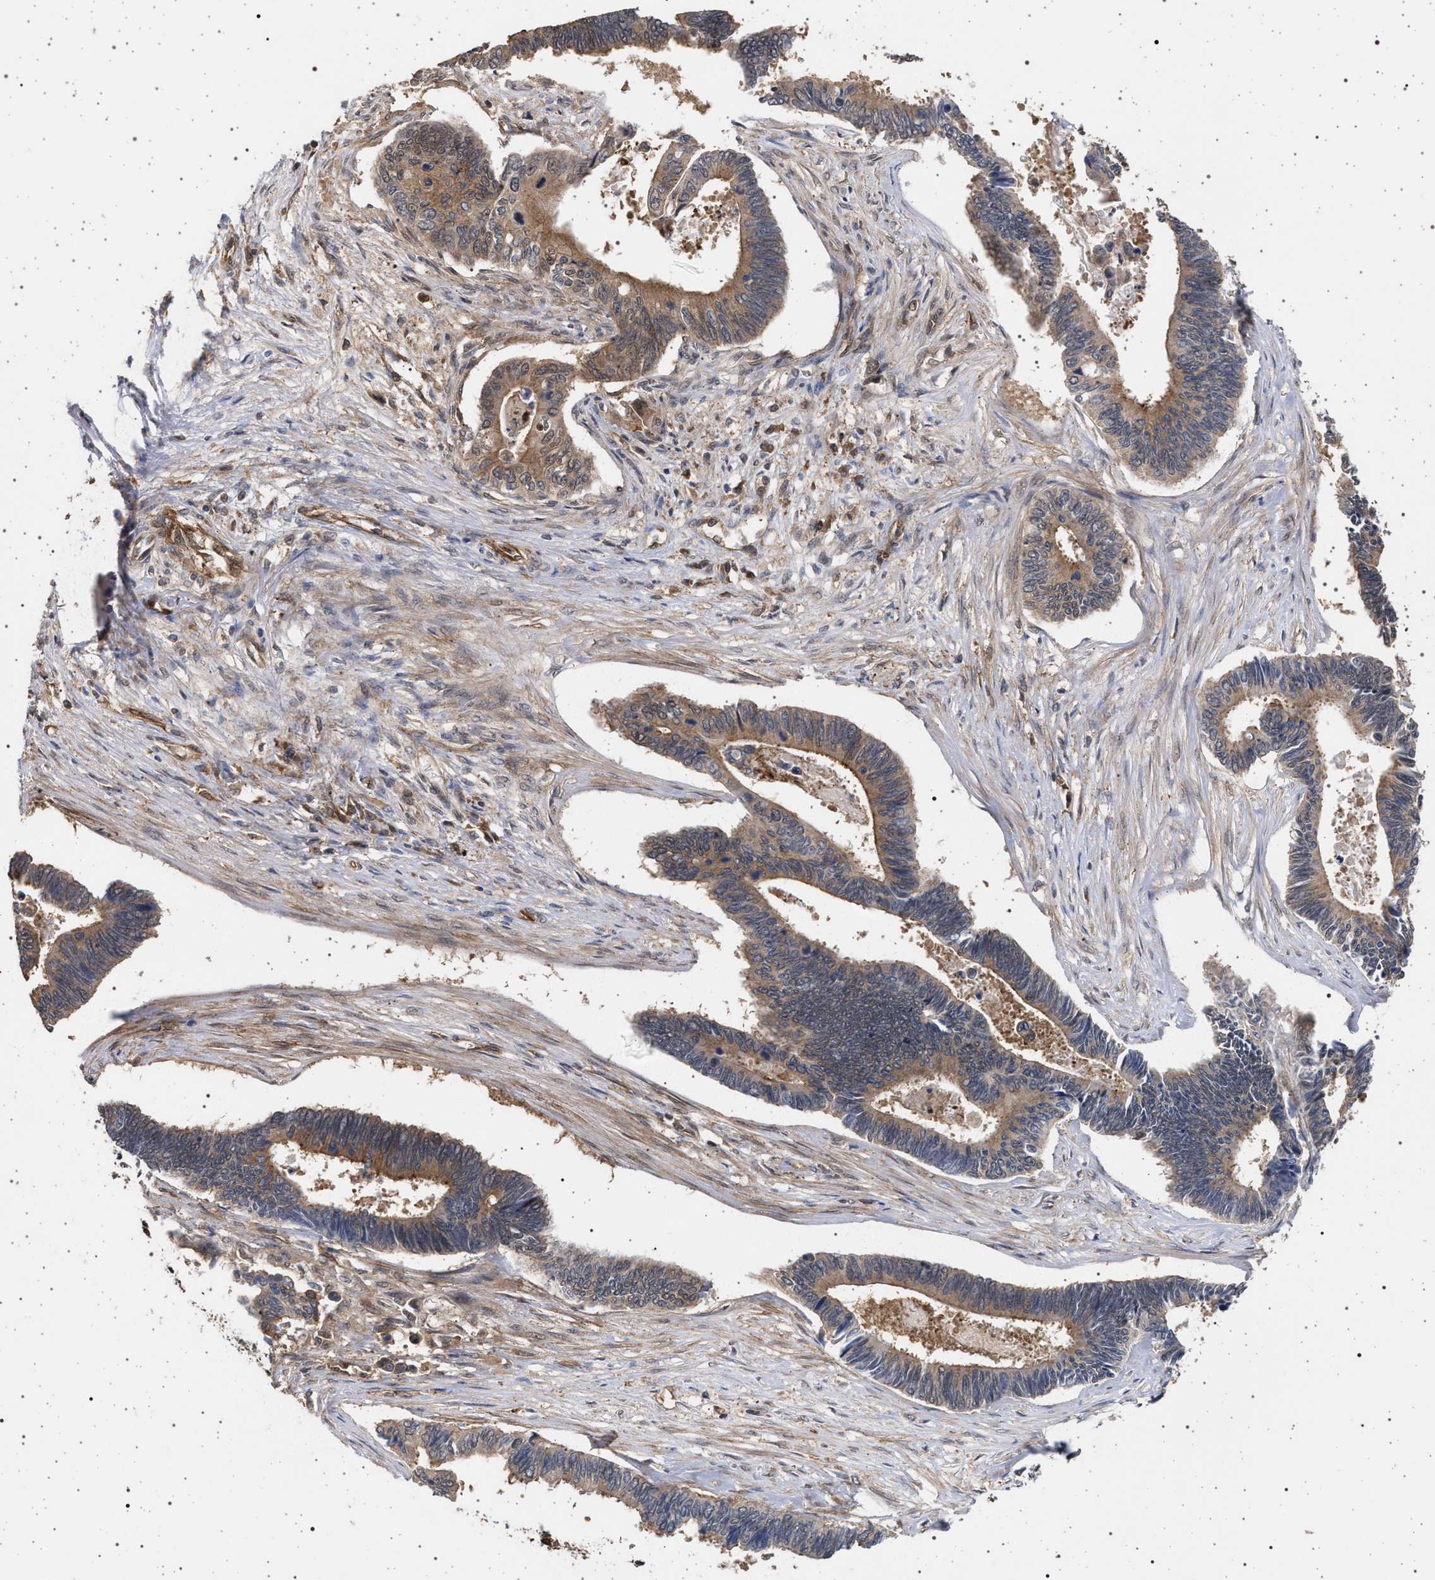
{"staining": {"intensity": "moderate", "quantity": ">75%", "location": "cytoplasmic/membranous"}, "tissue": "pancreatic cancer", "cell_type": "Tumor cells", "image_type": "cancer", "snomed": [{"axis": "morphology", "description": "Adenocarcinoma, NOS"}, {"axis": "topography", "description": "Pancreas"}], "caption": "IHC histopathology image of neoplastic tissue: adenocarcinoma (pancreatic) stained using immunohistochemistry (IHC) reveals medium levels of moderate protein expression localized specifically in the cytoplasmic/membranous of tumor cells, appearing as a cytoplasmic/membranous brown color.", "gene": "IFT20", "patient": {"sex": "female", "age": 70}}